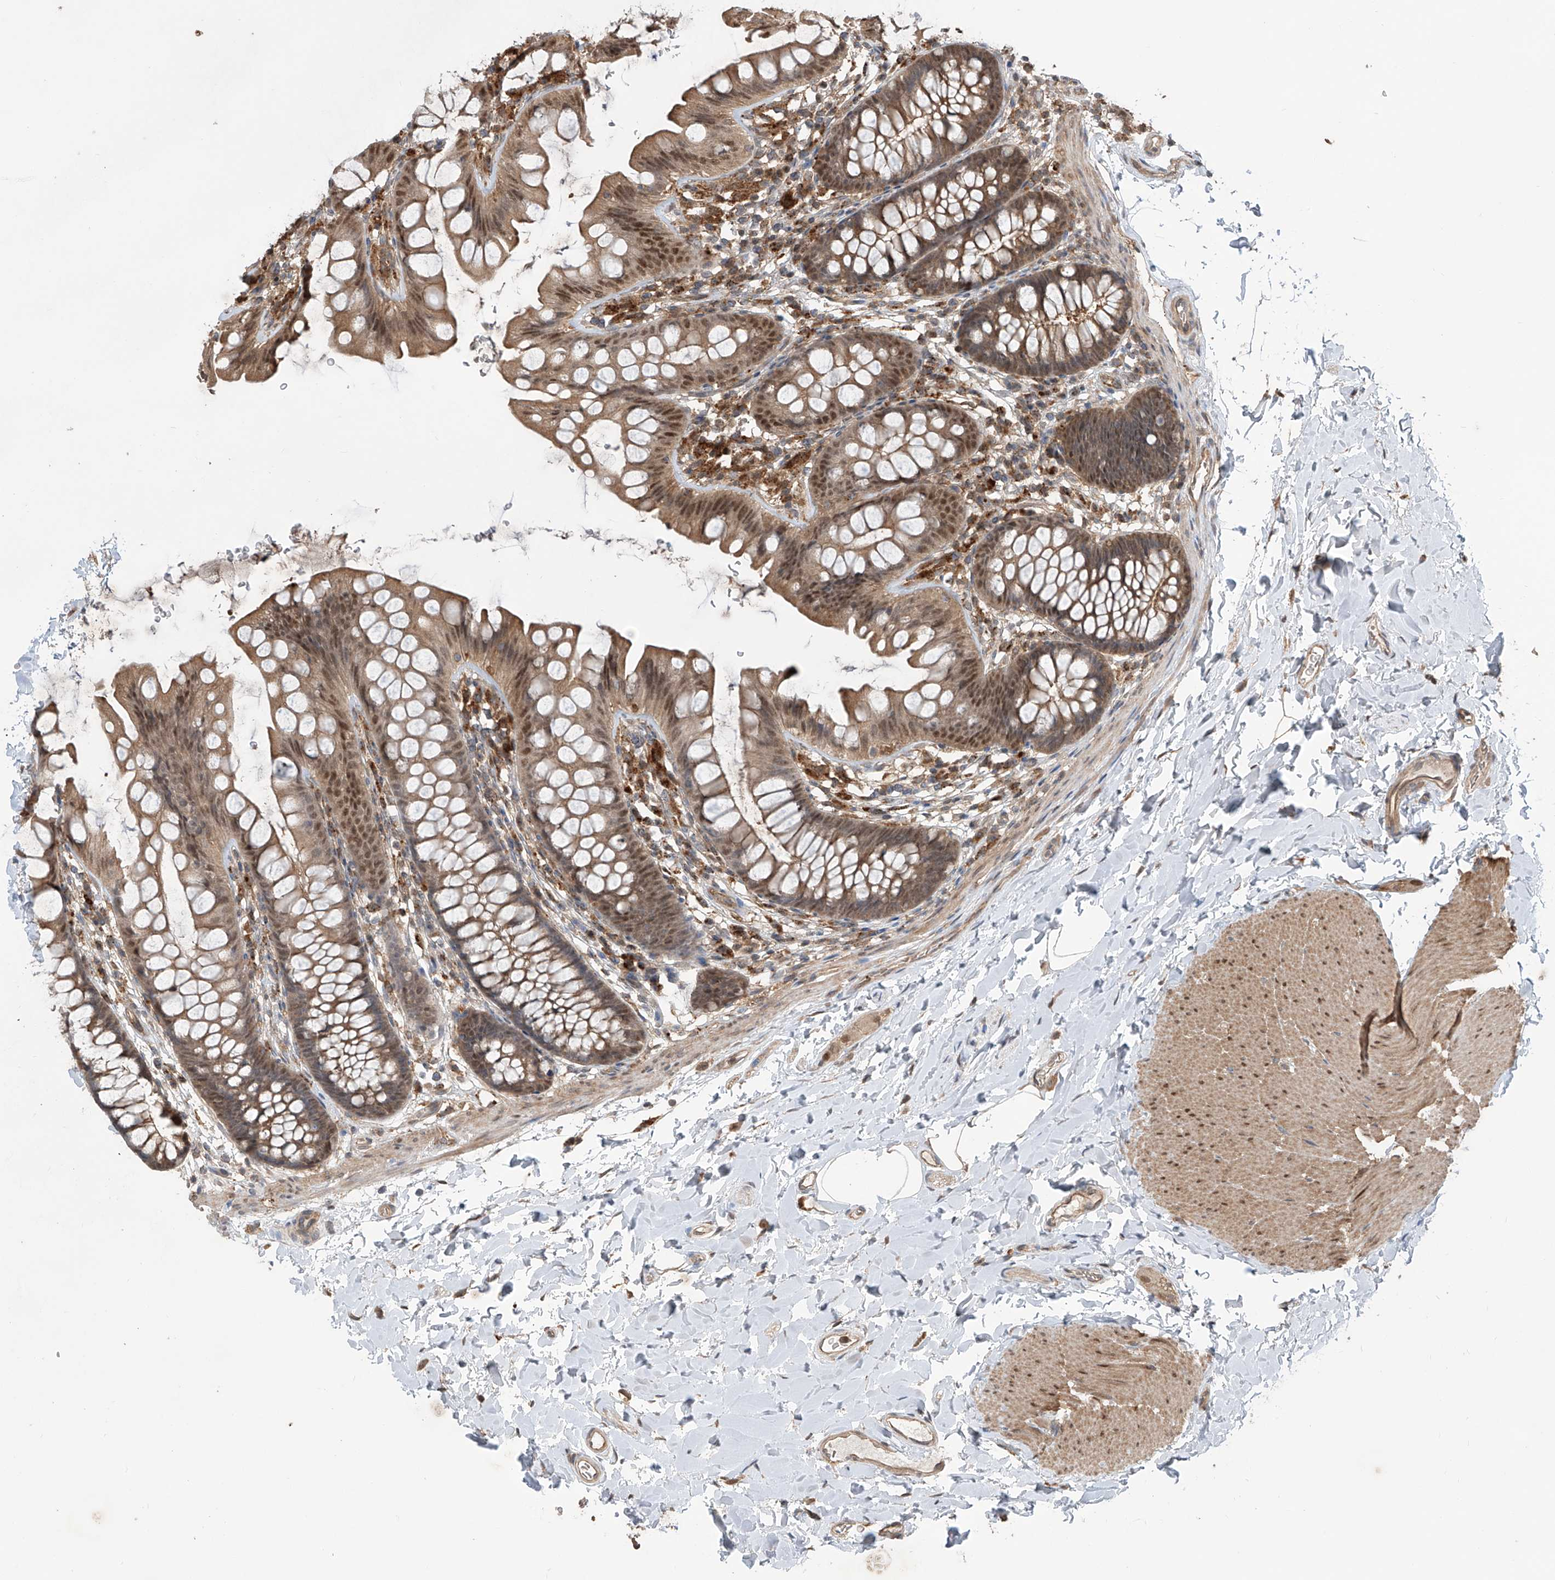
{"staining": {"intensity": "moderate", "quantity": ">75%", "location": "cytoplasmic/membranous"}, "tissue": "colon", "cell_type": "Endothelial cells", "image_type": "normal", "snomed": [{"axis": "morphology", "description": "Normal tissue, NOS"}, {"axis": "topography", "description": "Colon"}], "caption": "Moderate cytoplasmic/membranous positivity for a protein is appreciated in about >75% of endothelial cells of benign colon using immunohistochemistry.", "gene": "HOXC8", "patient": {"sex": "female", "age": 62}}